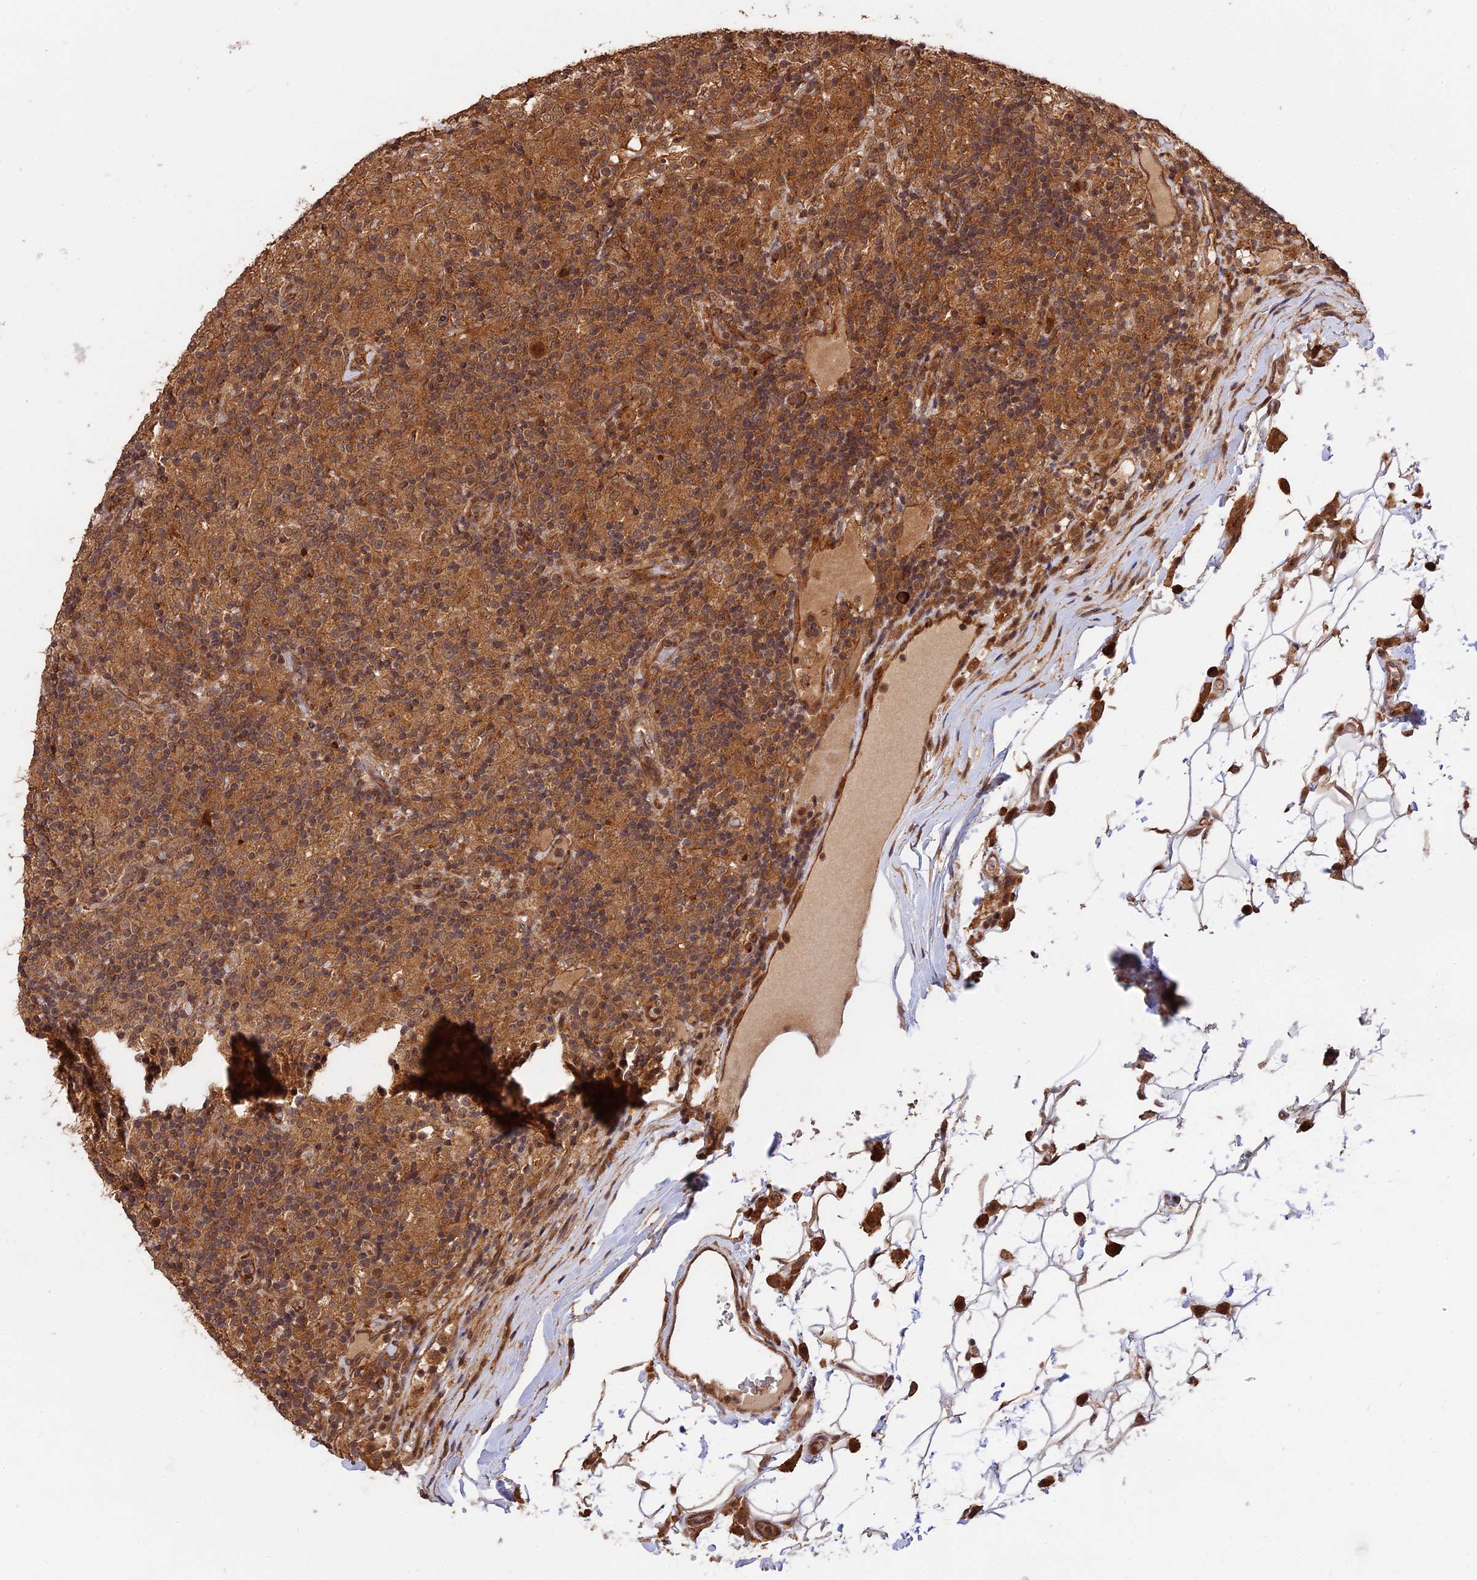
{"staining": {"intensity": "moderate", "quantity": ">75%", "location": "cytoplasmic/membranous,nuclear"}, "tissue": "lymphoma", "cell_type": "Tumor cells", "image_type": "cancer", "snomed": [{"axis": "morphology", "description": "Hodgkin's disease, NOS"}, {"axis": "topography", "description": "Lymph node"}], "caption": "A photomicrograph of human lymphoma stained for a protein shows moderate cytoplasmic/membranous and nuclear brown staining in tumor cells. (Brightfield microscopy of DAB IHC at high magnification).", "gene": "ESCO1", "patient": {"sex": "male", "age": 70}}